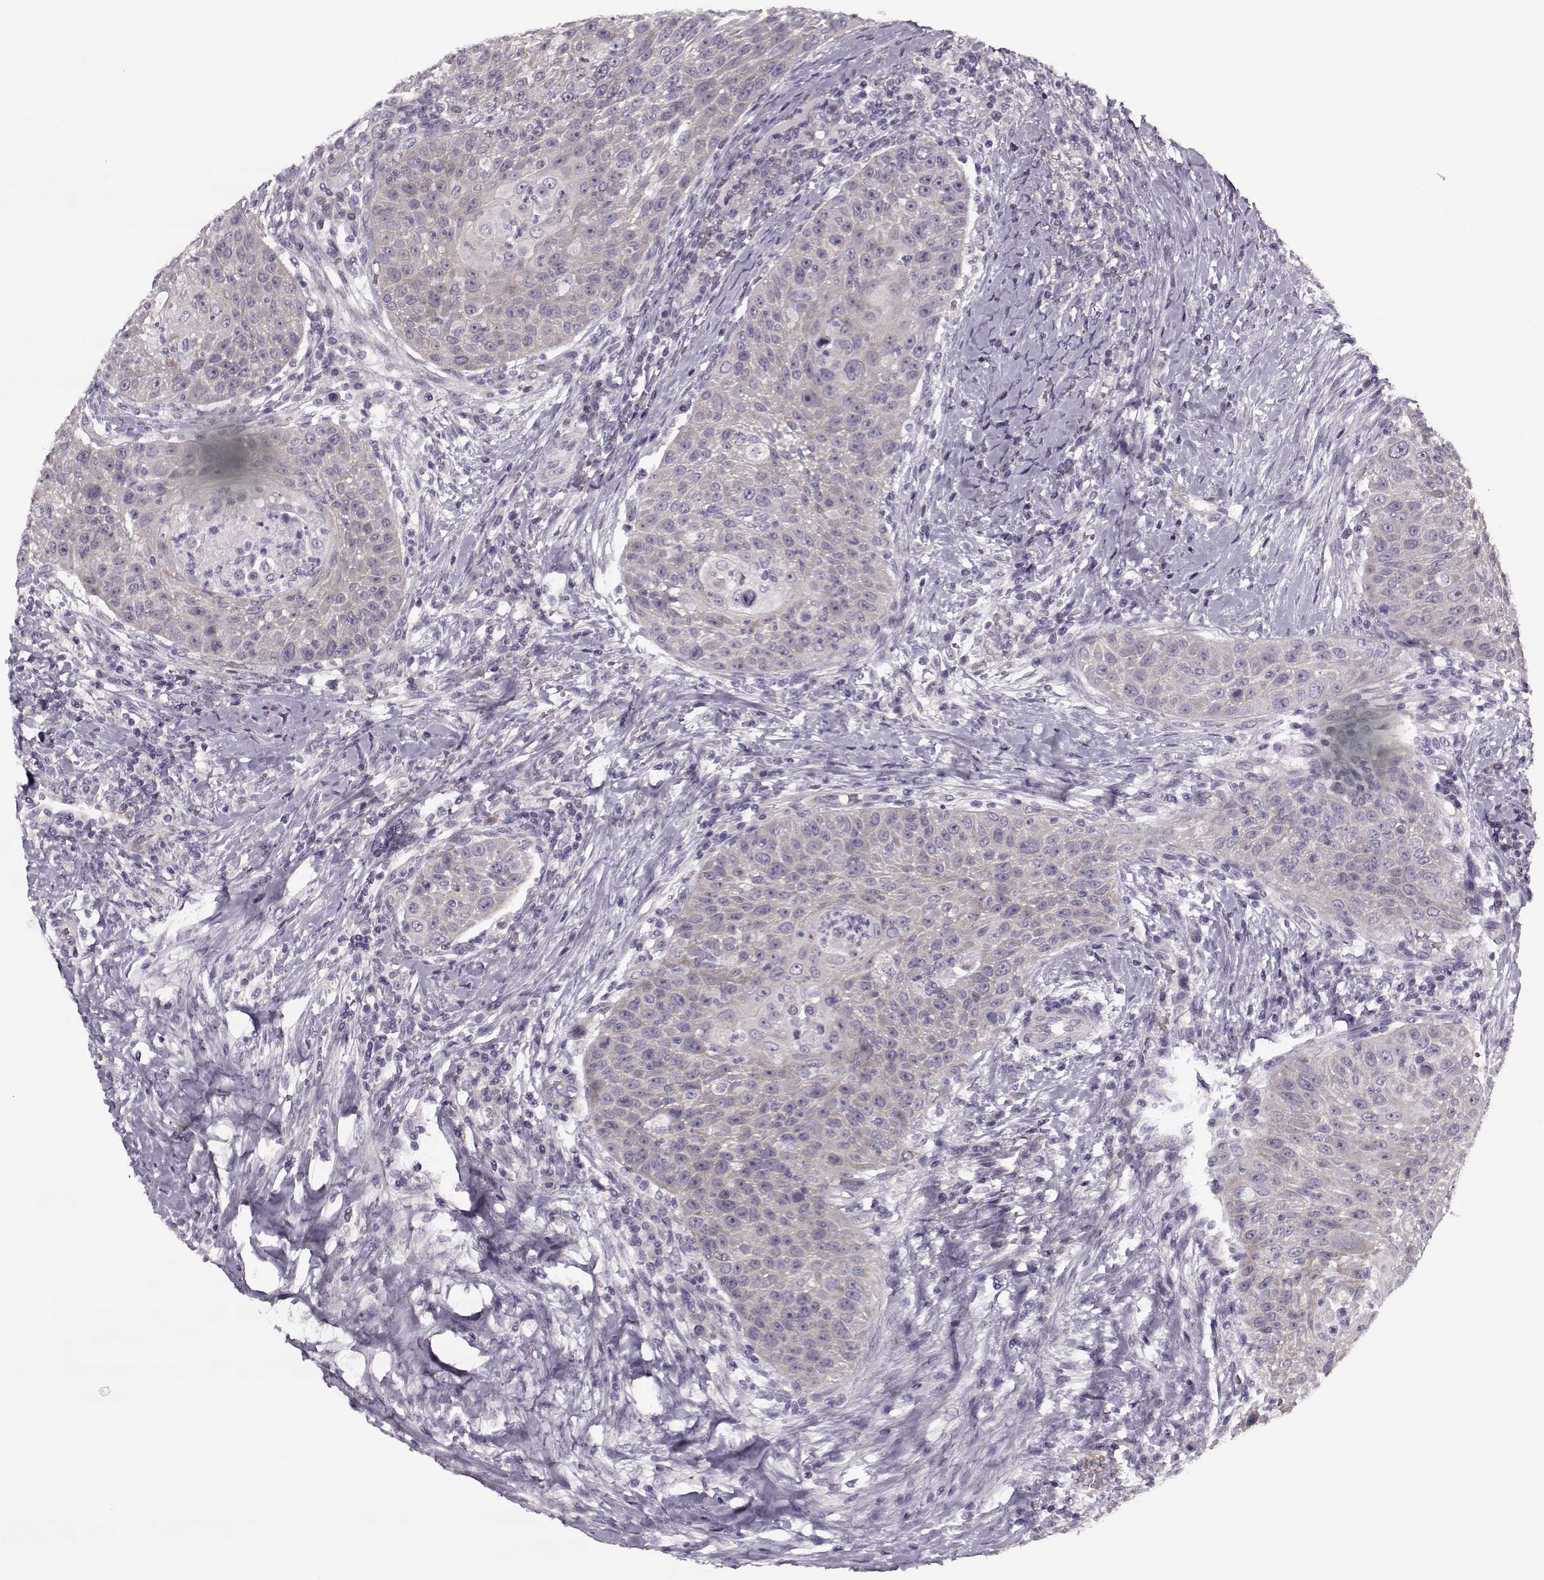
{"staining": {"intensity": "negative", "quantity": "none", "location": "none"}, "tissue": "head and neck cancer", "cell_type": "Tumor cells", "image_type": "cancer", "snomed": [{"axis": "morphology", "description": "Squamous cell carcinoma, NOS"}, {"axis": "topography", "description": "Head-Neck"}], "caption": "Immunohistochemistry (IHC) of human head and neck cancer (squamous cell carcinoma) demonstrates no expression in tumor cells.", "gene": "PNMT", "patient": {"sex": "male", "age": 69}}